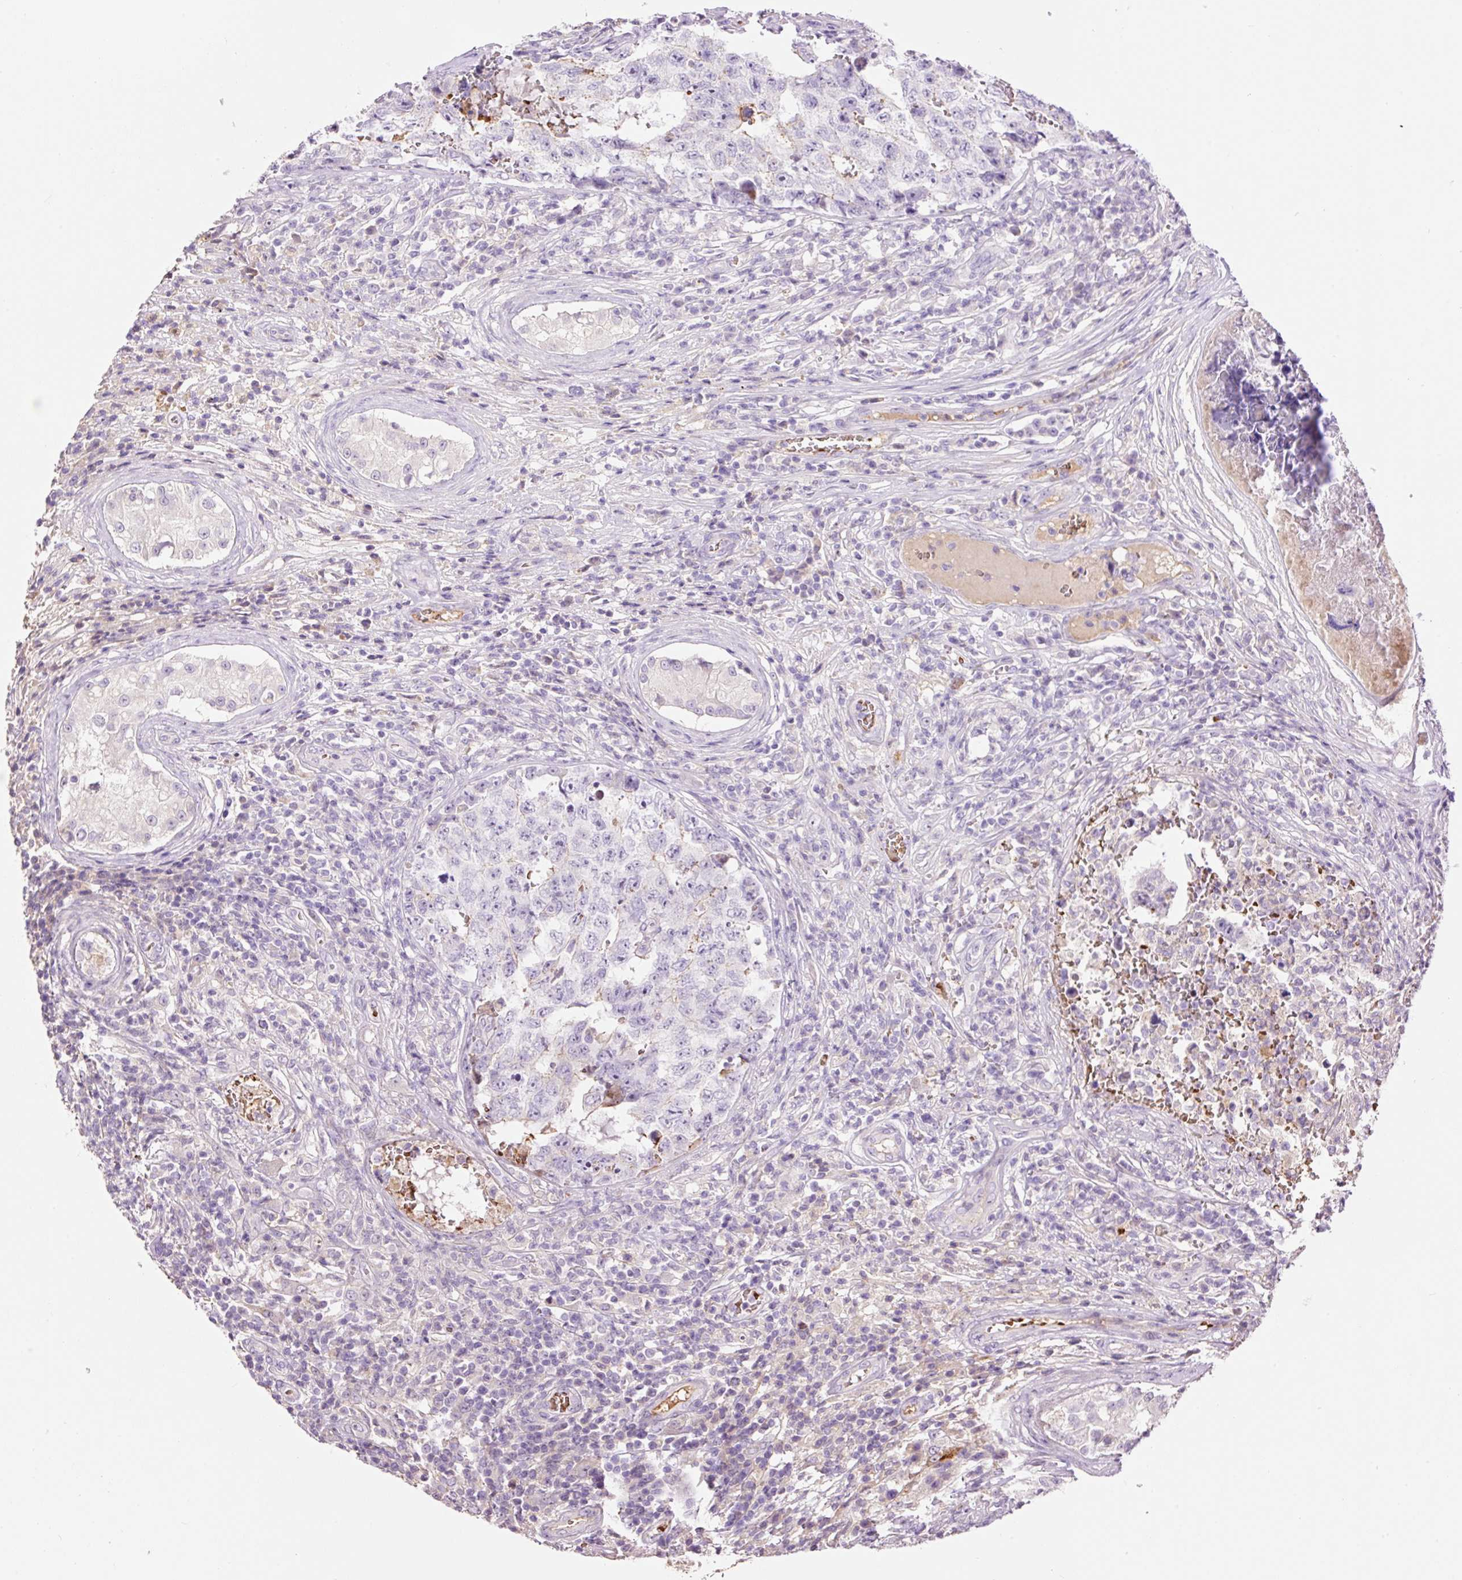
{"staining": {"intensity": "negative", "quantity": "none", "location": "none"}, "tissue": "testis cancer", "cell_type": "Tumor cells", "image_type": "cancer", "snomed": [{"axis": "morphology", "description": "Carcinoma, Embryonal, NOS"}, {"axis": "topography", "description": "Testis"}], "caption": "There is no significant positivity in tumor cells of embryonal carcinoma (testis).", "gene": "TMEM235", "patient": {"sex": "male", "age": 25}}